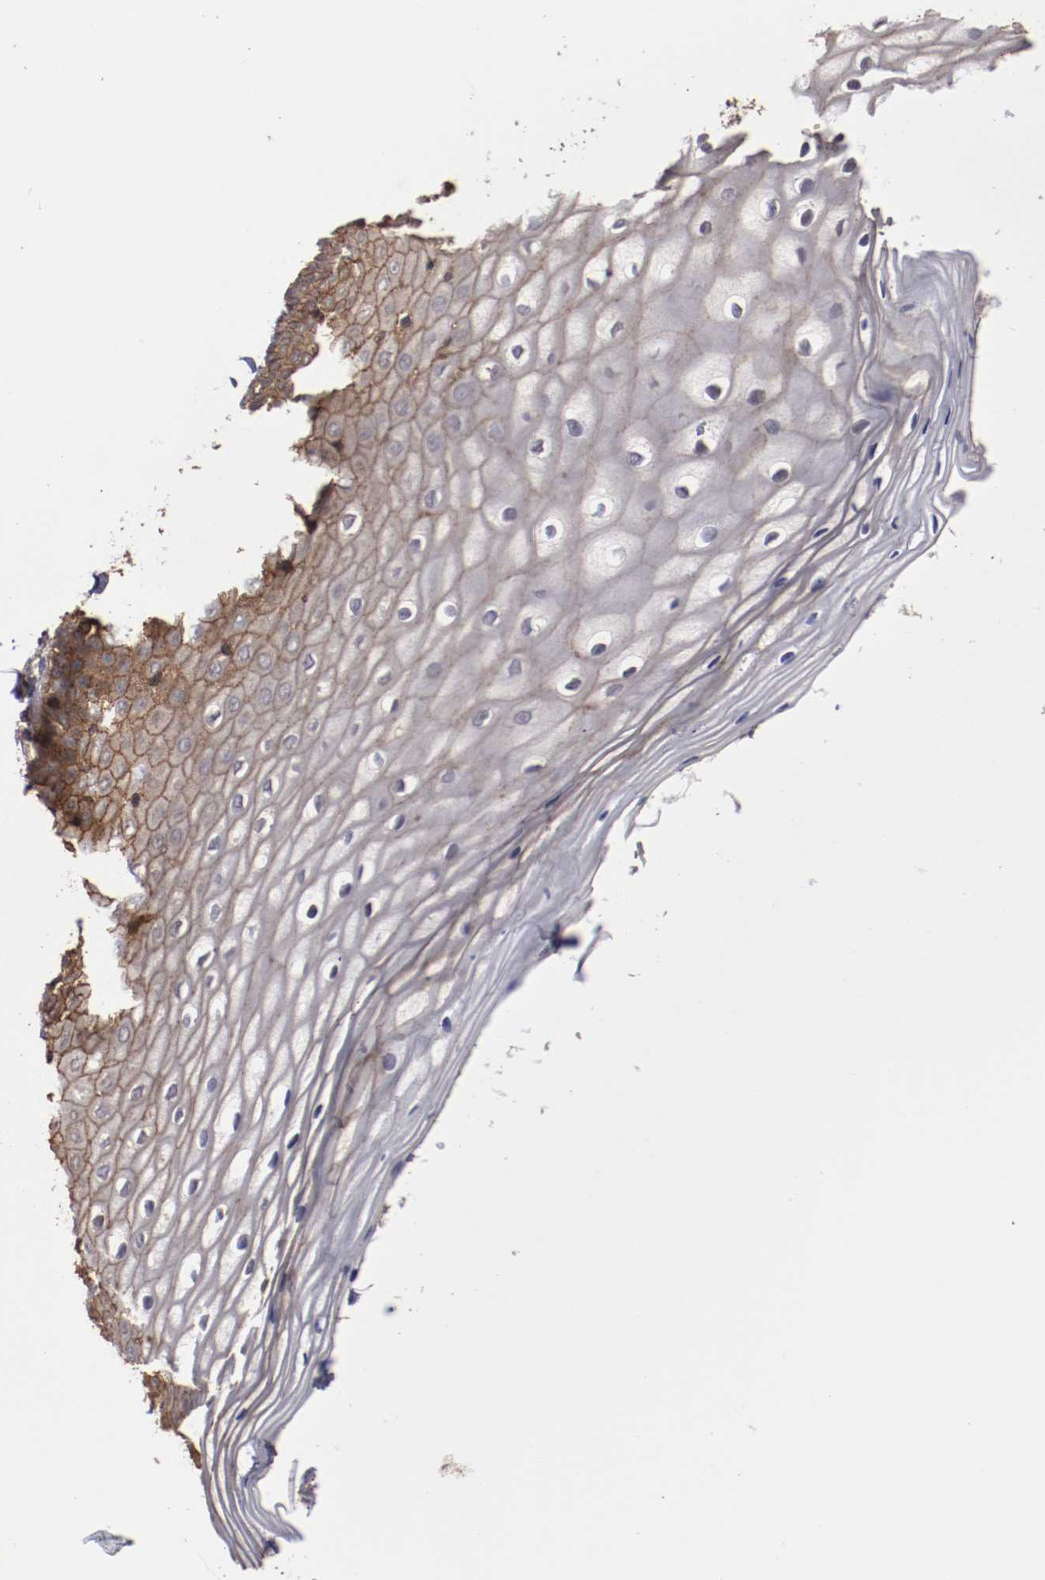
{"staining": {"intensity": "weak", "quantity": "<25%", "location": "cytoplasmic/membranous"}, "tissue": "vagina", "cell_type": "Squamous epithelial cells", "image_type": "normal", "snomed": [{"axis": "morphology", "description": "Normal tissue, NOS"}, {"axis": "topography", "description": "Vagina"}], "caption": "Immunohistochemical staining of normal vagina reveals no significant positivity in squamous epithelial cells.", "gene": "RPS6KA6", "patient": {"sex": "female", "age": 55}}